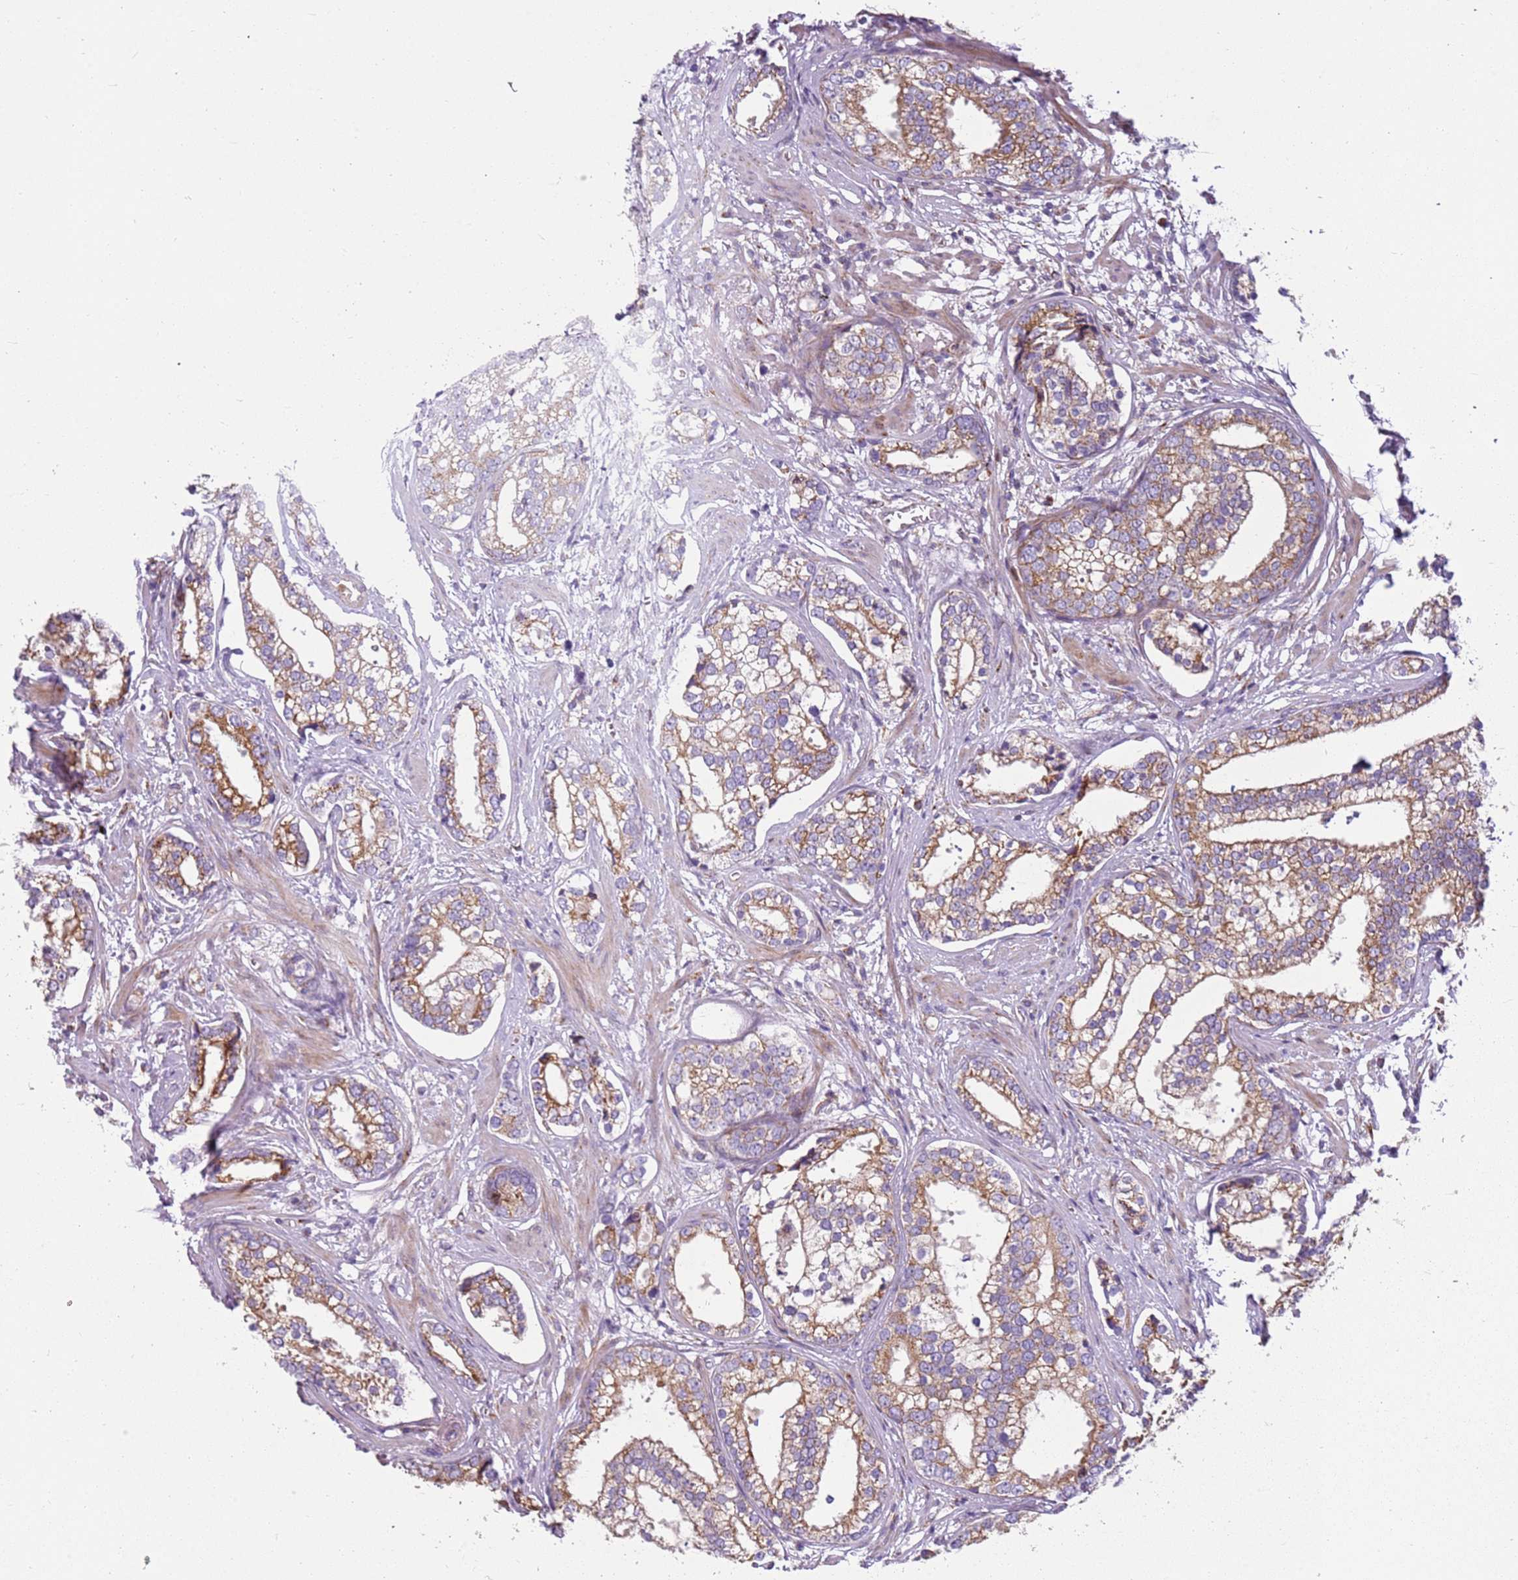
{"staining": {"intensity": "moderate", "quantity": "25%-75%", "location": "cytoplasmic/membranous"}, "tissue": "prostate cancer", "cell_type": "Tumor cells", "image_type": "cancer", "snomed": [{"axis": "morphology", "description": "Adenocarcinoma, High grade"}, {"axis": "topography", "description": "Prostate"}], "caption": "Protein staining of prostate high-grade adenocarcinoma tissue demonstrates moderate cytoplasmic/membranous positivity in approximately 25%-75% of tumor cells.", "gene": "TMEM200C", "patient": {"sex": "male", "age": 75}}